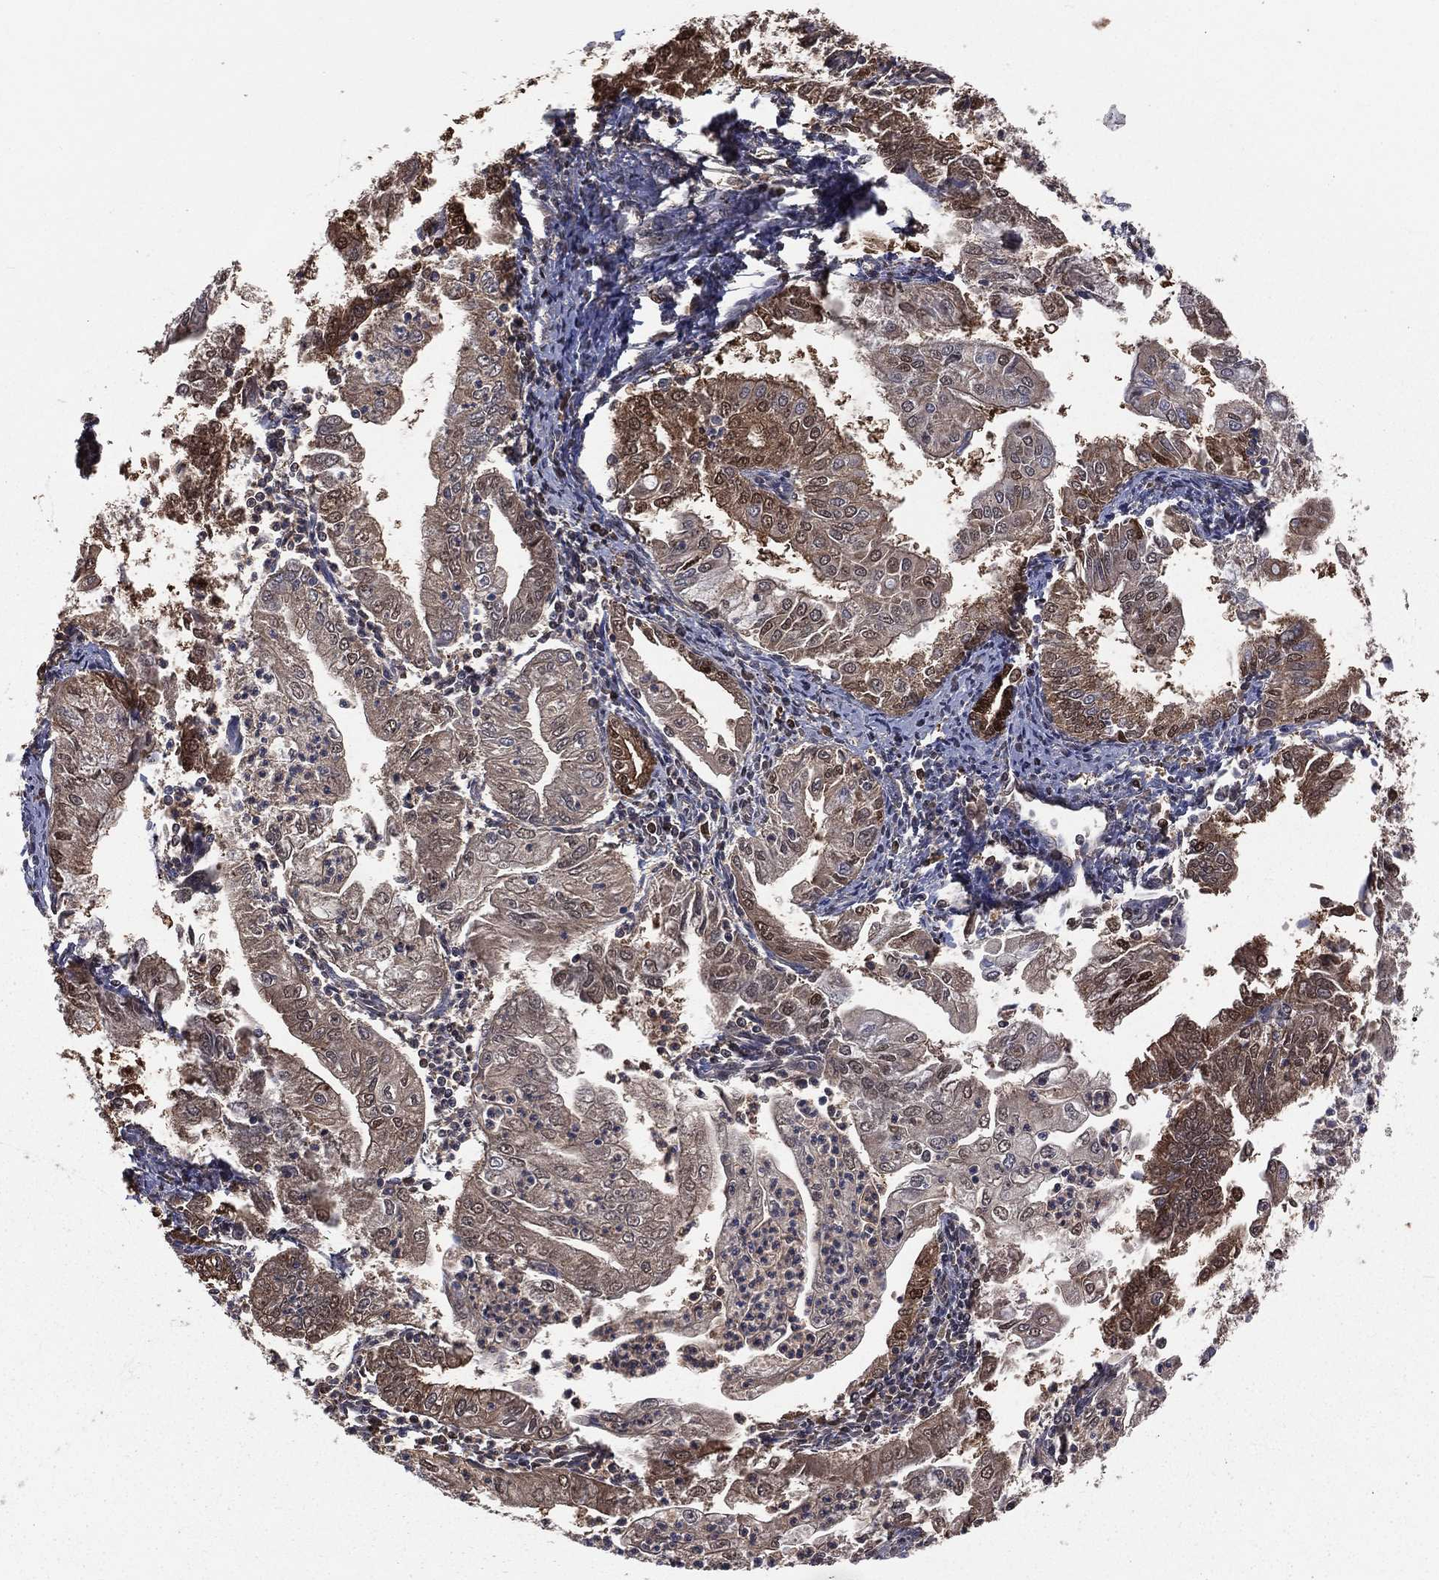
{"staining": {"intensity": "moderate", "quantity": "<25%", "location": "cytoplasmic/membranous"}, "tissue": "endometrial cancer", "cell_type": "Tumor cells", "image_type": "cancer", "snomed": [{"axis": "morphology", "description": "Adenocarcinoma, NOS"}, {"axis": "topography", "description": "Endometrium"}], "caption": "The micrograph demonstrates a brown stain indicating the presence of a protein in the cytoplasmic/membranous of tumor cells in endometrial cancer.", "gene": "TBC1D2", "patient": {"sex": "female", "age": 56}}